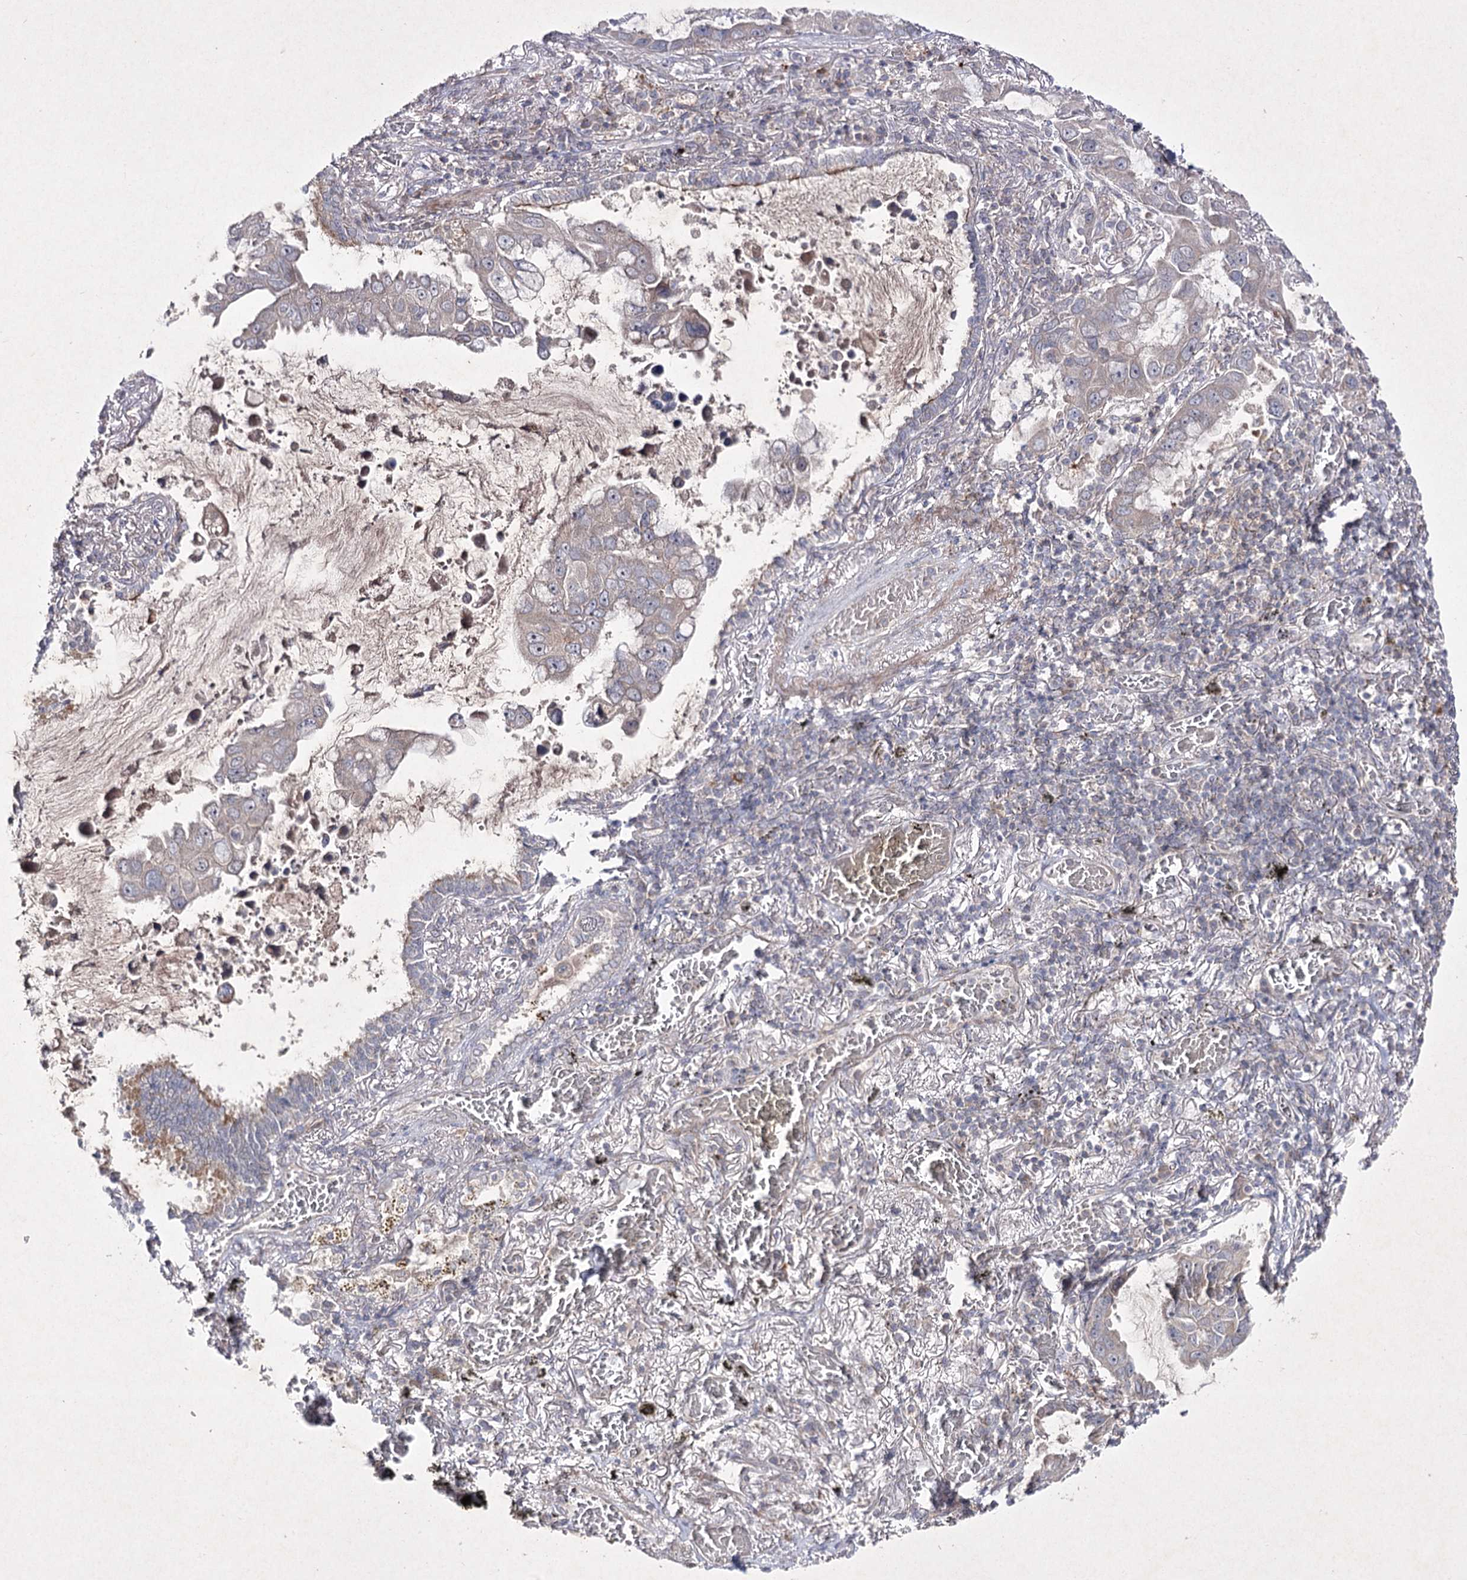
{"staining": {"intensity": "negative", "quantity": "none", "location": "none"}, "tissue": "lung cancer", "cell_type": "Tumor cells", "image_type": "cancer", "snomed": [{"axis": "morphology", "description": "Adenocarcinoma, NOS"}, {"axis": "topography", "description": "Lung"}], "caption": "Immunohistochemistry micrograph of adenocarcinoma (lung) stained for a protein (brown), which displays no positivity in tumor cells. (Stains: DAB IHC with hematoxylin counter stain, Microscopy: brightfield microscopy at high magnification).", "gene": "CIB2", "patient": {"sex": "male", "age": 64}}